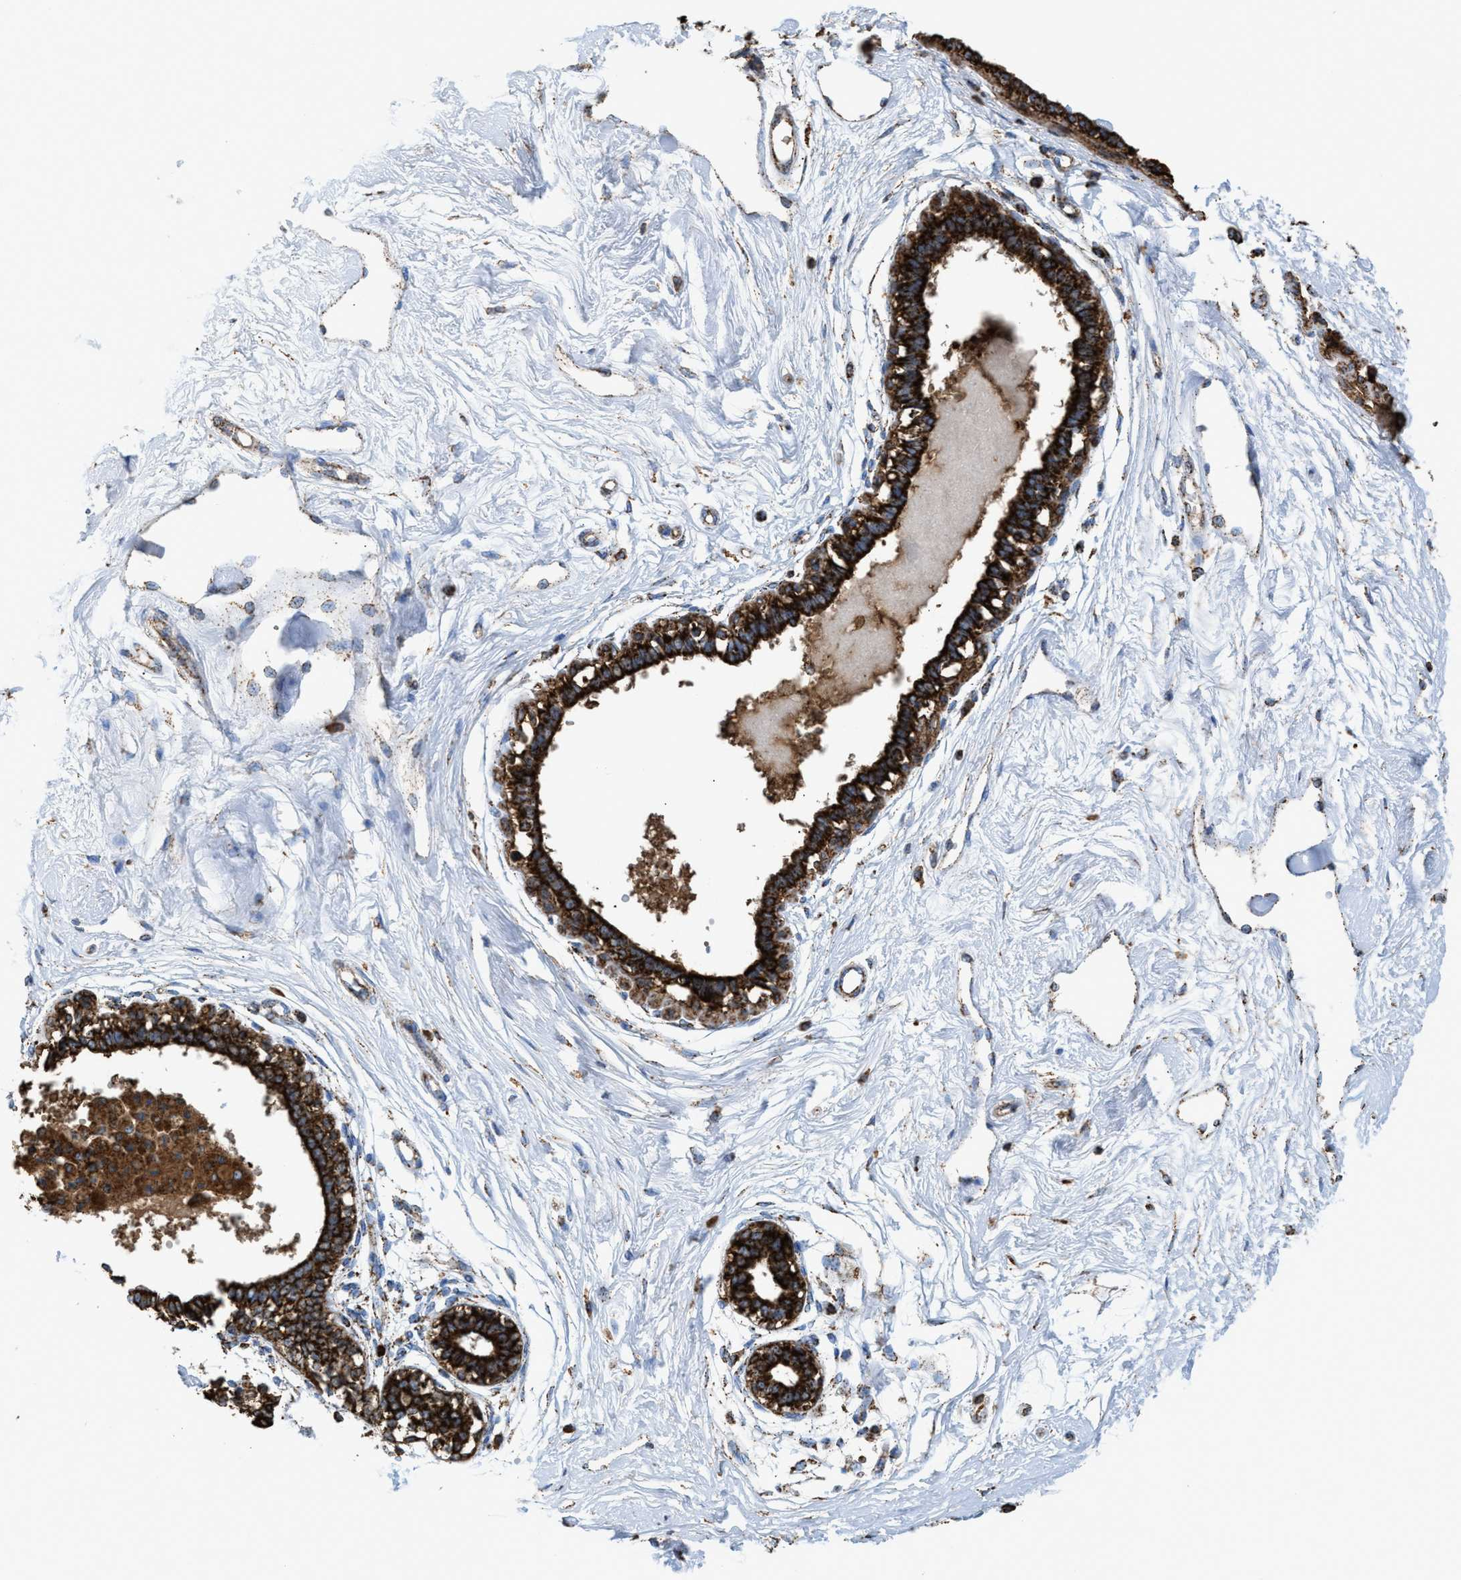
{"staining": {"intensity": "moderate", "quantity": ">75%", "location": "cytoplasmic/membranous"}, "tissue": "breast", "cell_type": "Adipocytes", "image_type": "normal", "snomed": [{"axis": "morphology", "description": "Normal tissue, NOS"}, {"axis": "topography", "description": "Breast"}], "caption": "Protein expression by immunohistochemistry (IHC) demonstrates moderate cytoplasmic/membranous staining in about >75% of adipocytes in benign breast.", "gene": "ECHS1", "patient": {"sex": "female", "age": 45}}